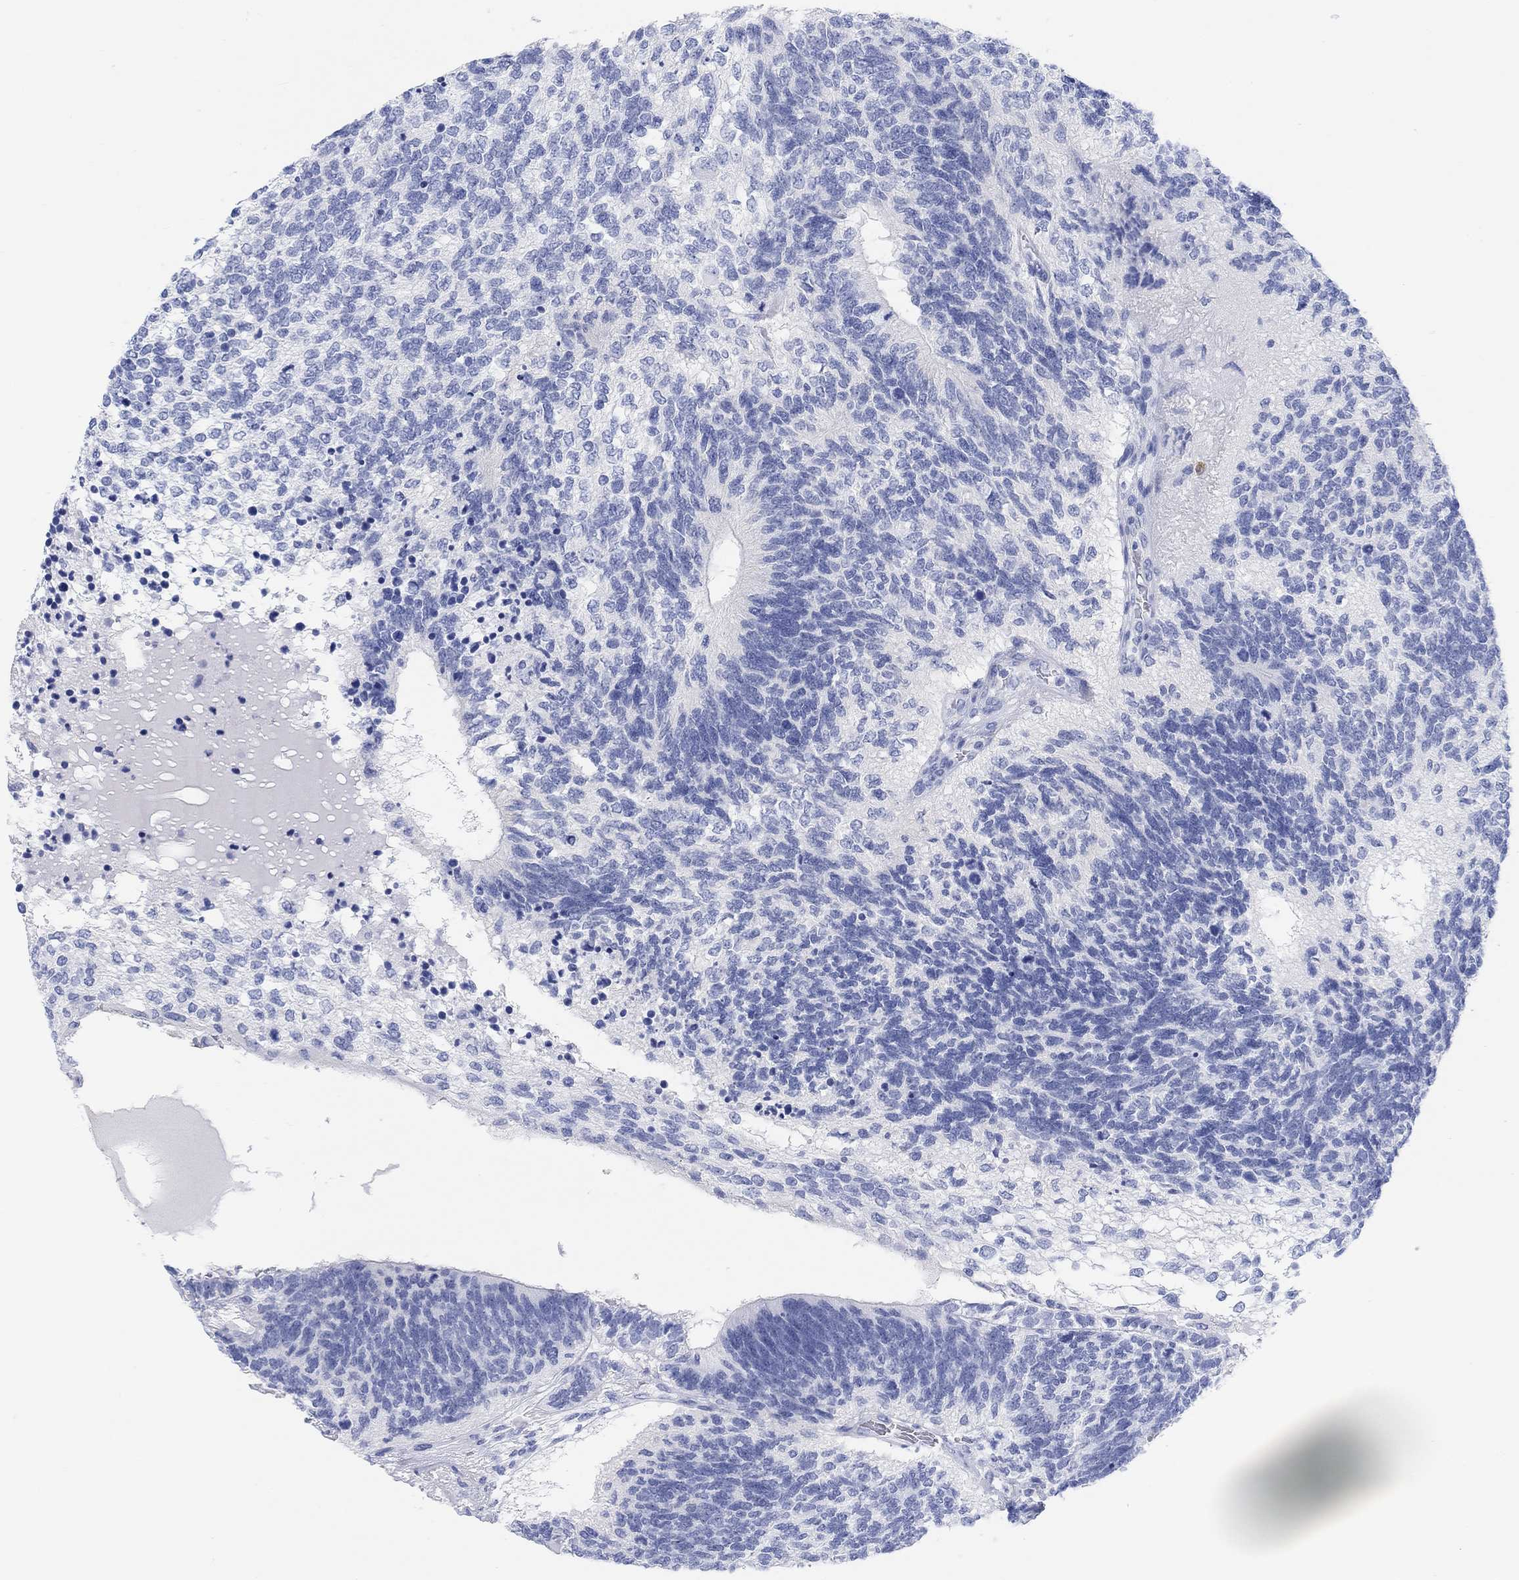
{"staining": {"intensity": "negative", "quantity": "none", "location": "none"}, "tissue": "testis cancer", "cell_type": "Tumor cells", "image_type": "cancer", "snomed": [{"axis": "morphology", "description": "Seminoma, NOS"}, {"axis": "morphology", "description": "Carcinoma, Embryonal, NOS"}, {"axis": "topography", "description": "Testis"}], "caption": "Immunohistochemical staining of human testis embryonal carcinoma reveals no significant positivity in tumor cells.", "gene": "XIRP2", "patient": {"sex": "male", "age": 41}}